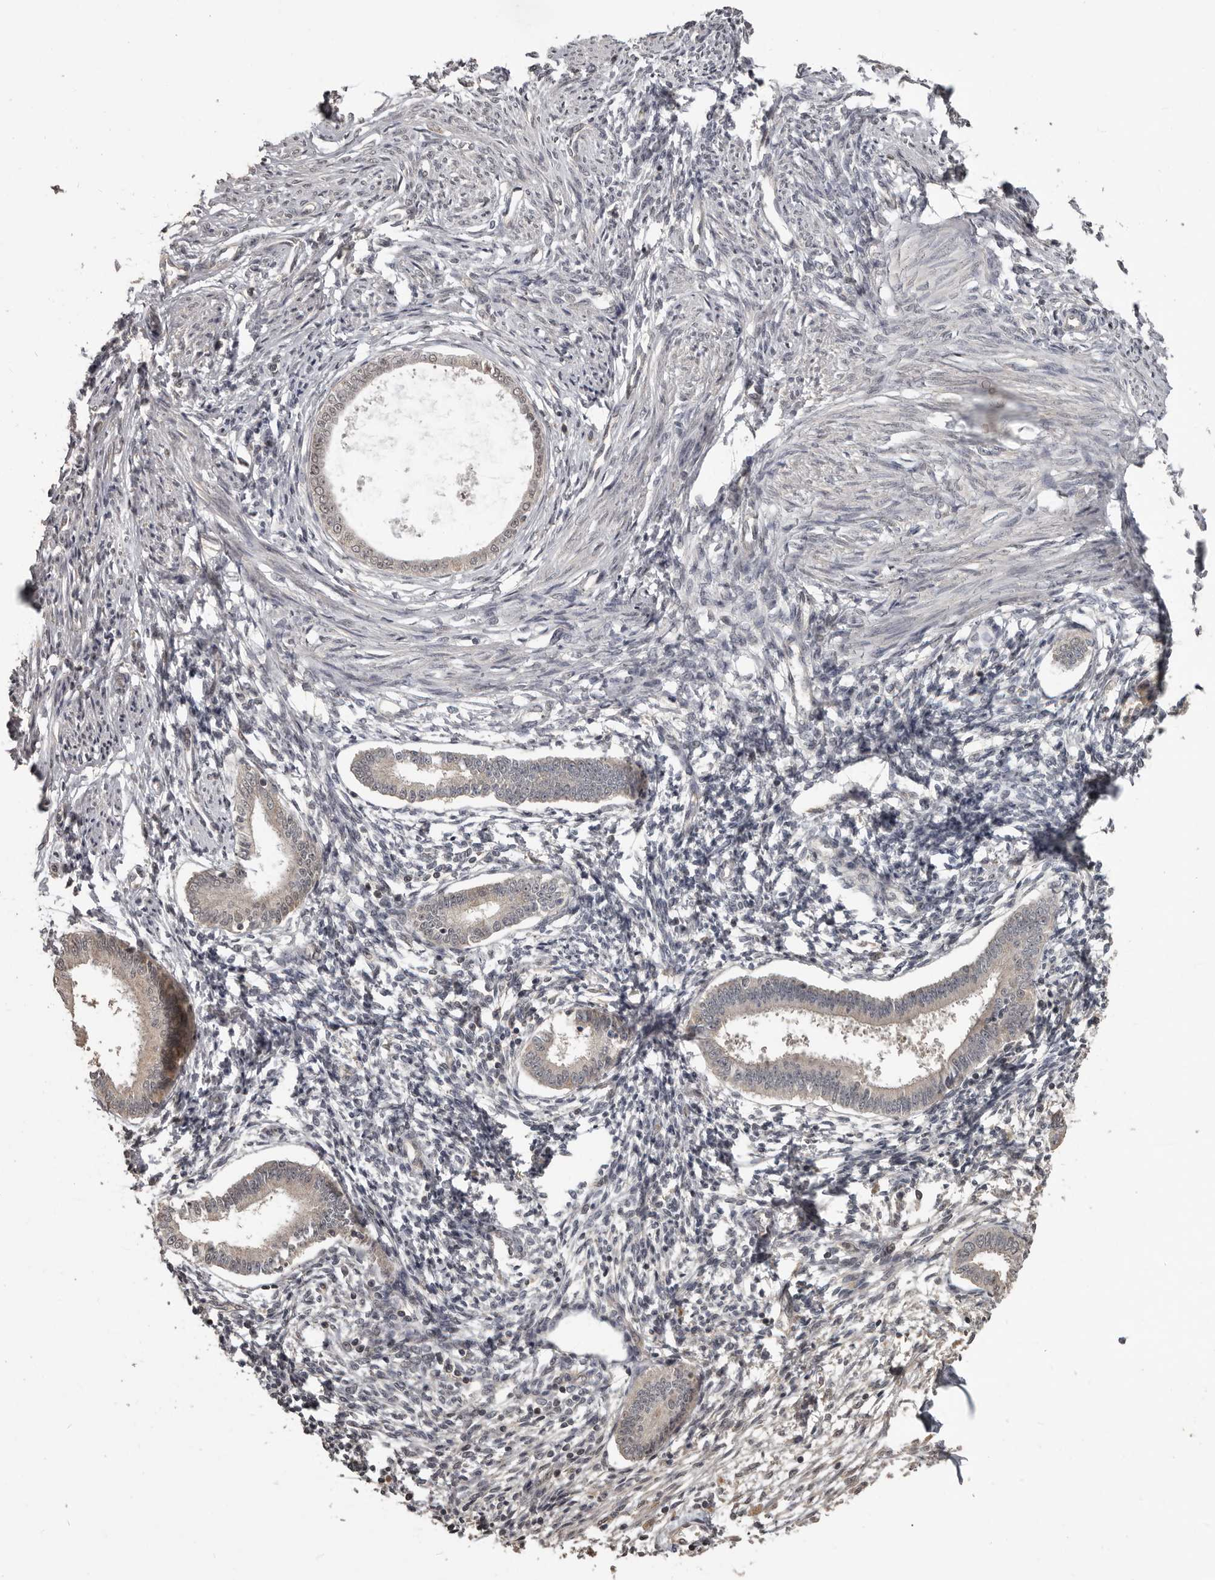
{"staining": {"intensity": "weak", "quantity": "25%-75%", "location": "nuclear"}, "tissue": "endometrium", "cell_type": "Cells in endometrial stroma", "image_type": "normal", "snomed": [{"axis": "morphology", "description": "Normal tissue, NOS"}, {"axis": "topography", "description": "Endometrium"}], "caption": "Endometrium stained for a protein (brown) exhibits weak nuclear positive positivity in about 25%-75% of cells in endometrial stroma.", "gene": "ZFP14", "patient": {"sex": "female", "age": 56}}